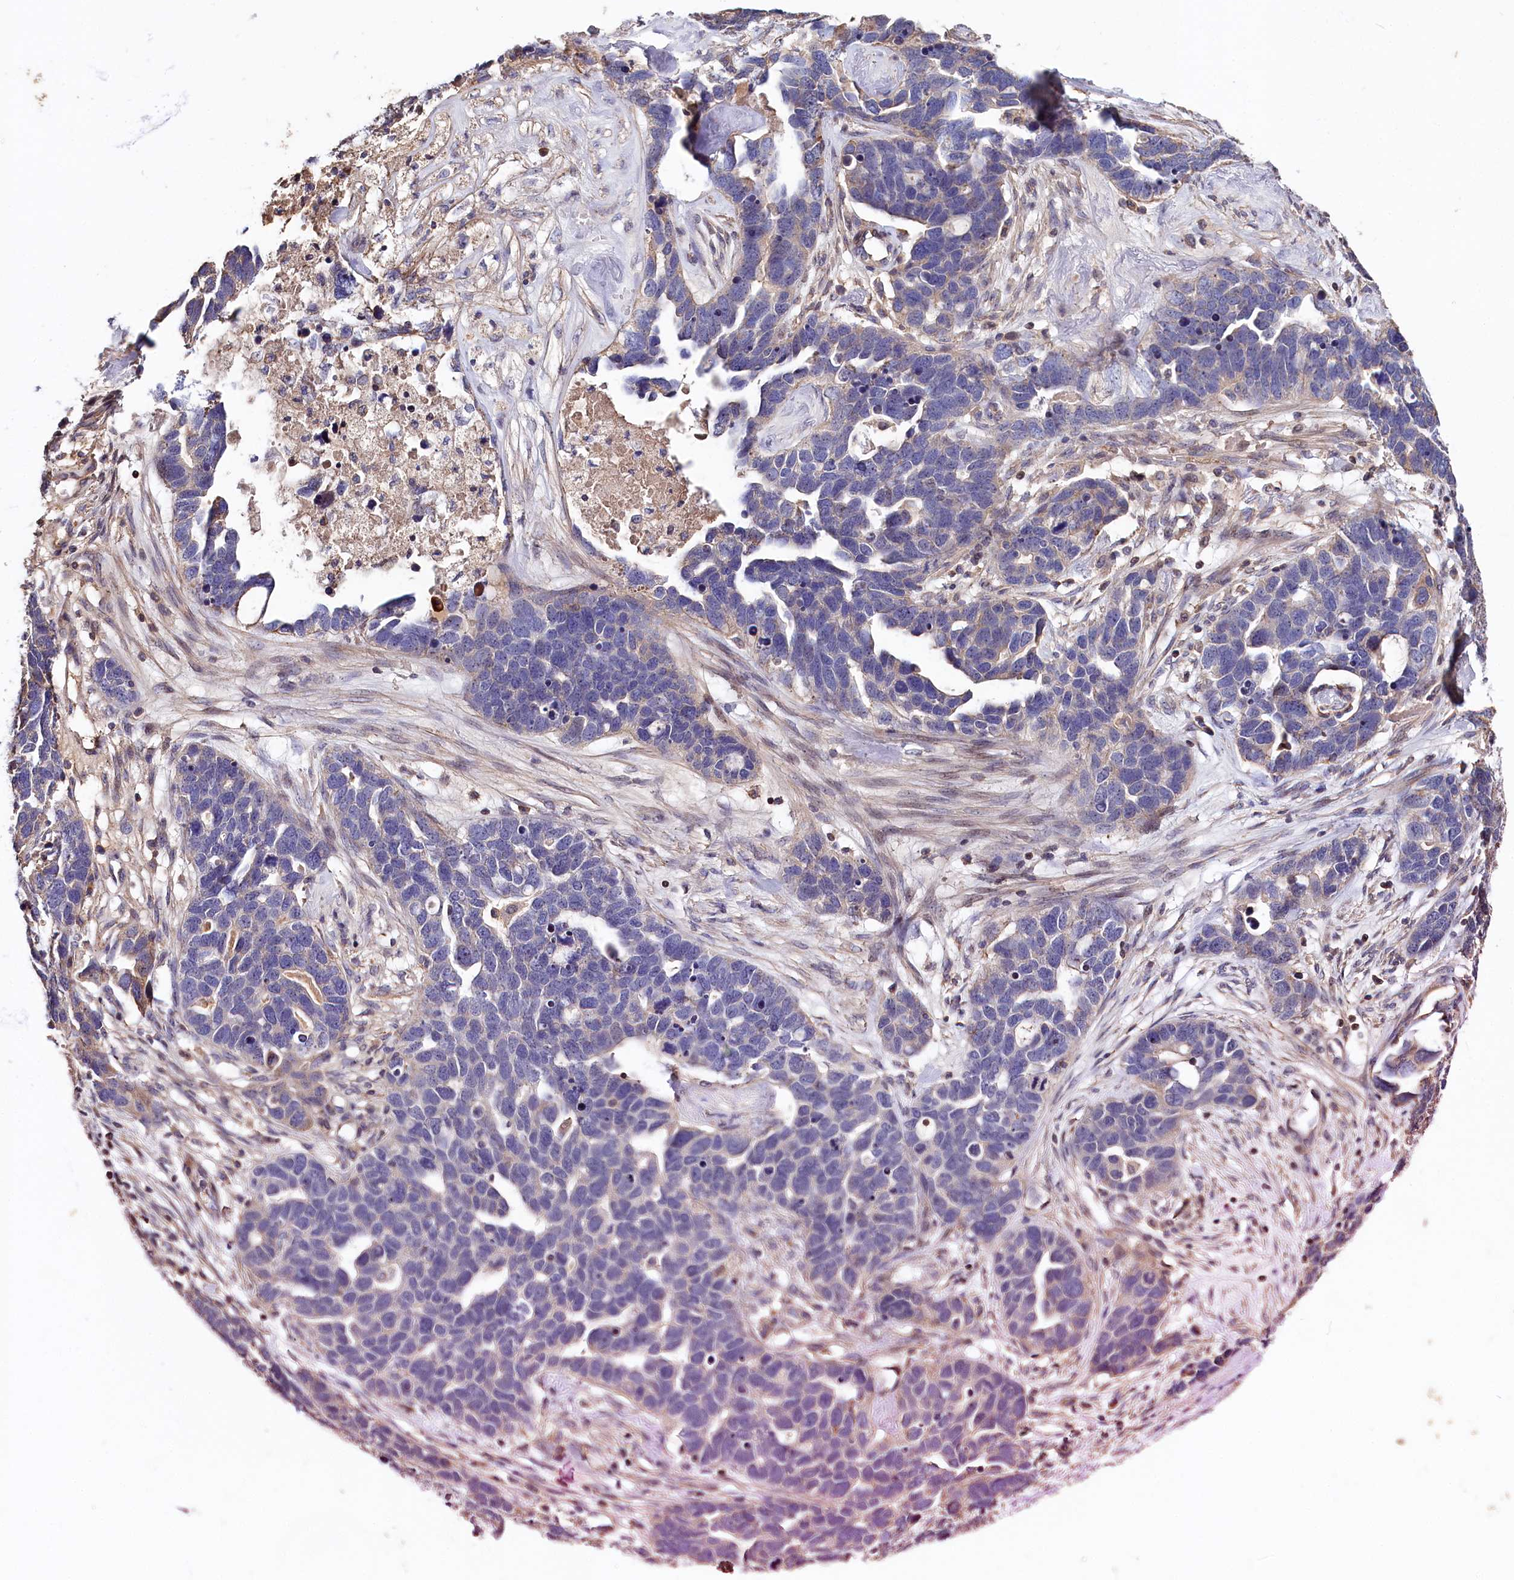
{"staining": {"intensity": "weak", "quantity": "<25%", "location": "cytoplasmic/membranous"}, "tissue": "ovarian cancer", "cell_type": "Tumor cells", "image_type": "cancer", "snomed": [{"axis": "morphology", "description": "Cystadenocarcinoma, serous, NOS"}, {"axis": "topography", "description": "Ovary"}], "caption": "Ovarian cancer was stained to show a protein in brown. There is no significant expression in tumor cells. The staining is performed using DAB brown chromogen with nuclei counter-stained in using hematoxylin.", "gene": "RPUSD3", "patient": {"sex": "female", "age": 54}}